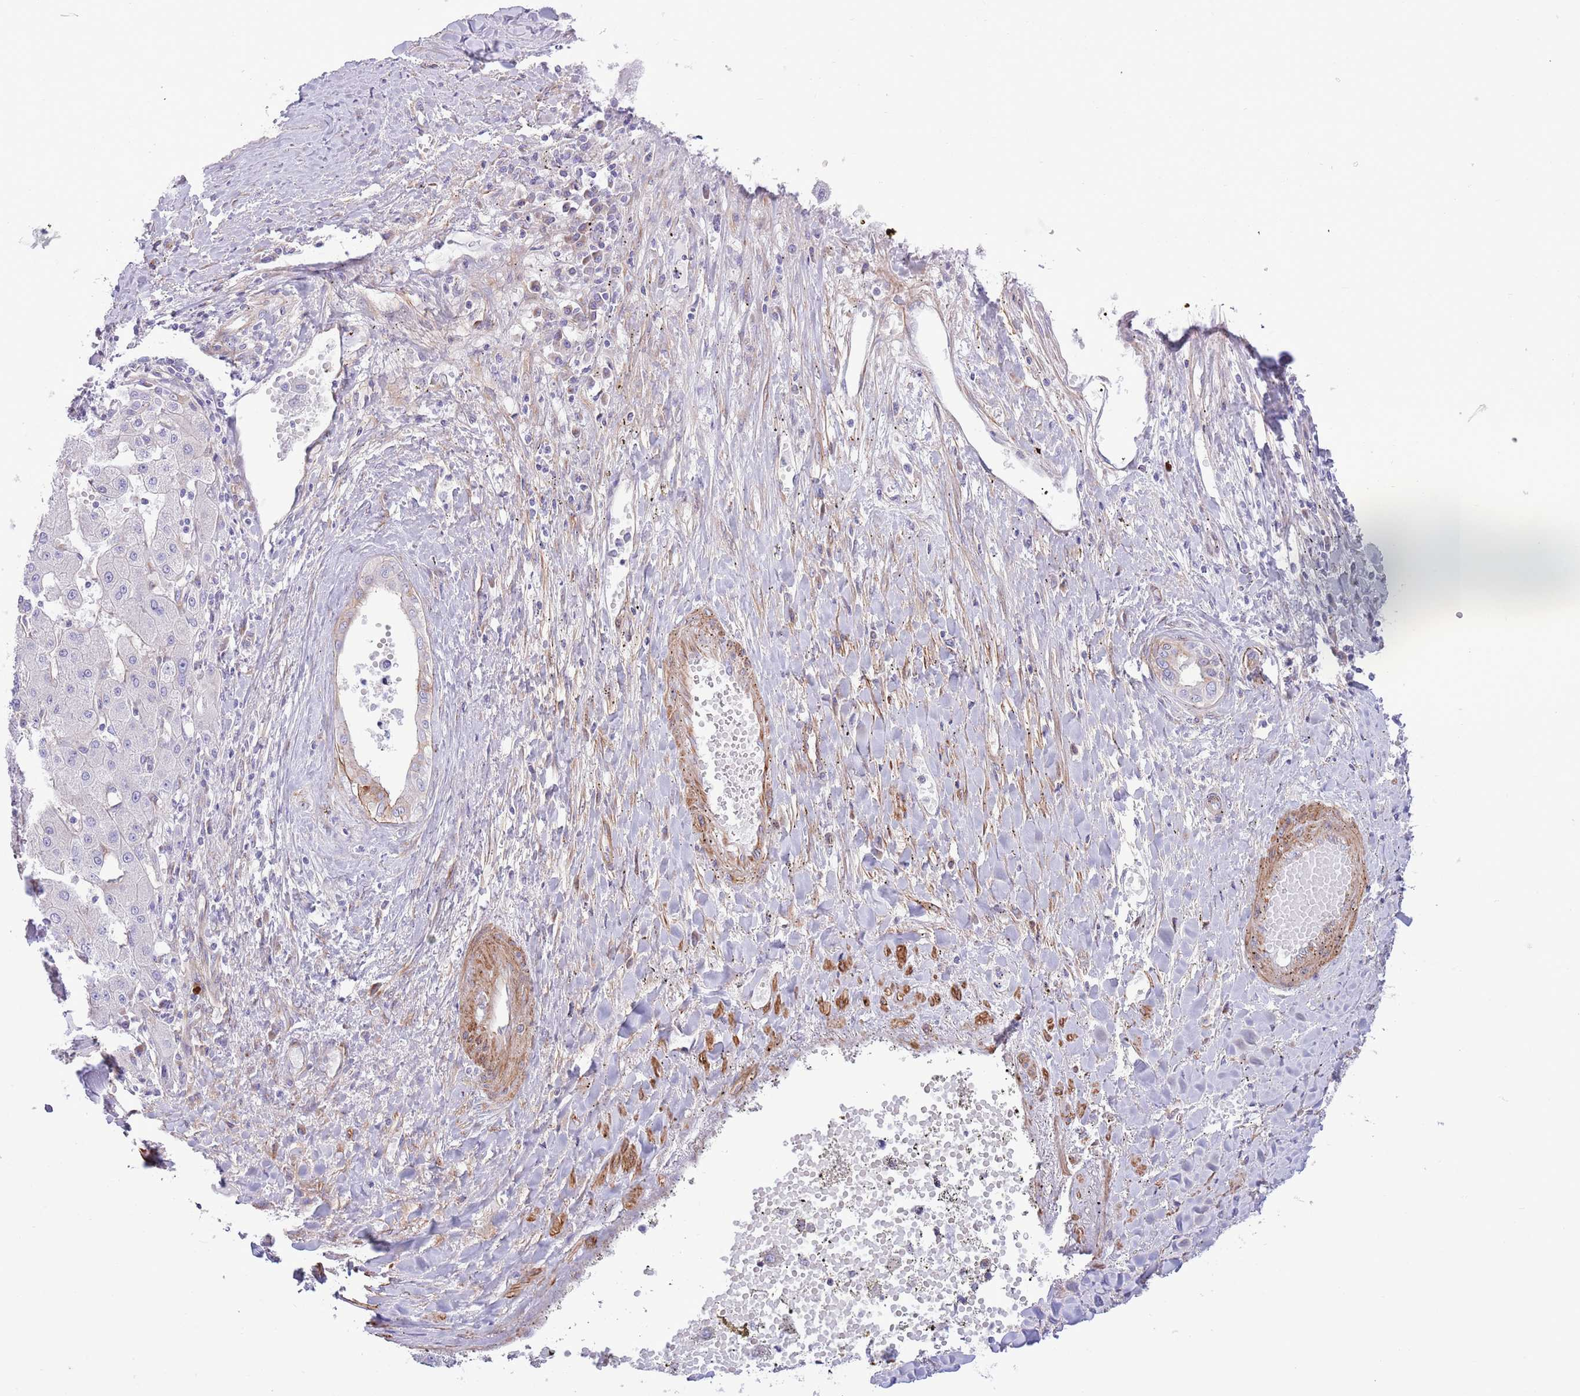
{"staining": {"intensity": "negative", "quantity": "none", "location": "none"}, "tissue": "liver cancer", "cell_type": "Tumor cells", "image_type": "cancer", "snomed": [{"axis": "morphology", "description": "Carcinoma, Hepatocellular, NOS"}, {"axis": "topography", "description": "Liver"}], "caption": "Immunohistochemistry (IHC) micrograph of liver hepatocellular carcinoma stained for a protein (brown), which displays no staining in tumor cells. (Immunohistochemistry, brightfield microscopy, high magnification).", "gene": "ZC4H2", "patient": {"sex": "male", "age": 72}}